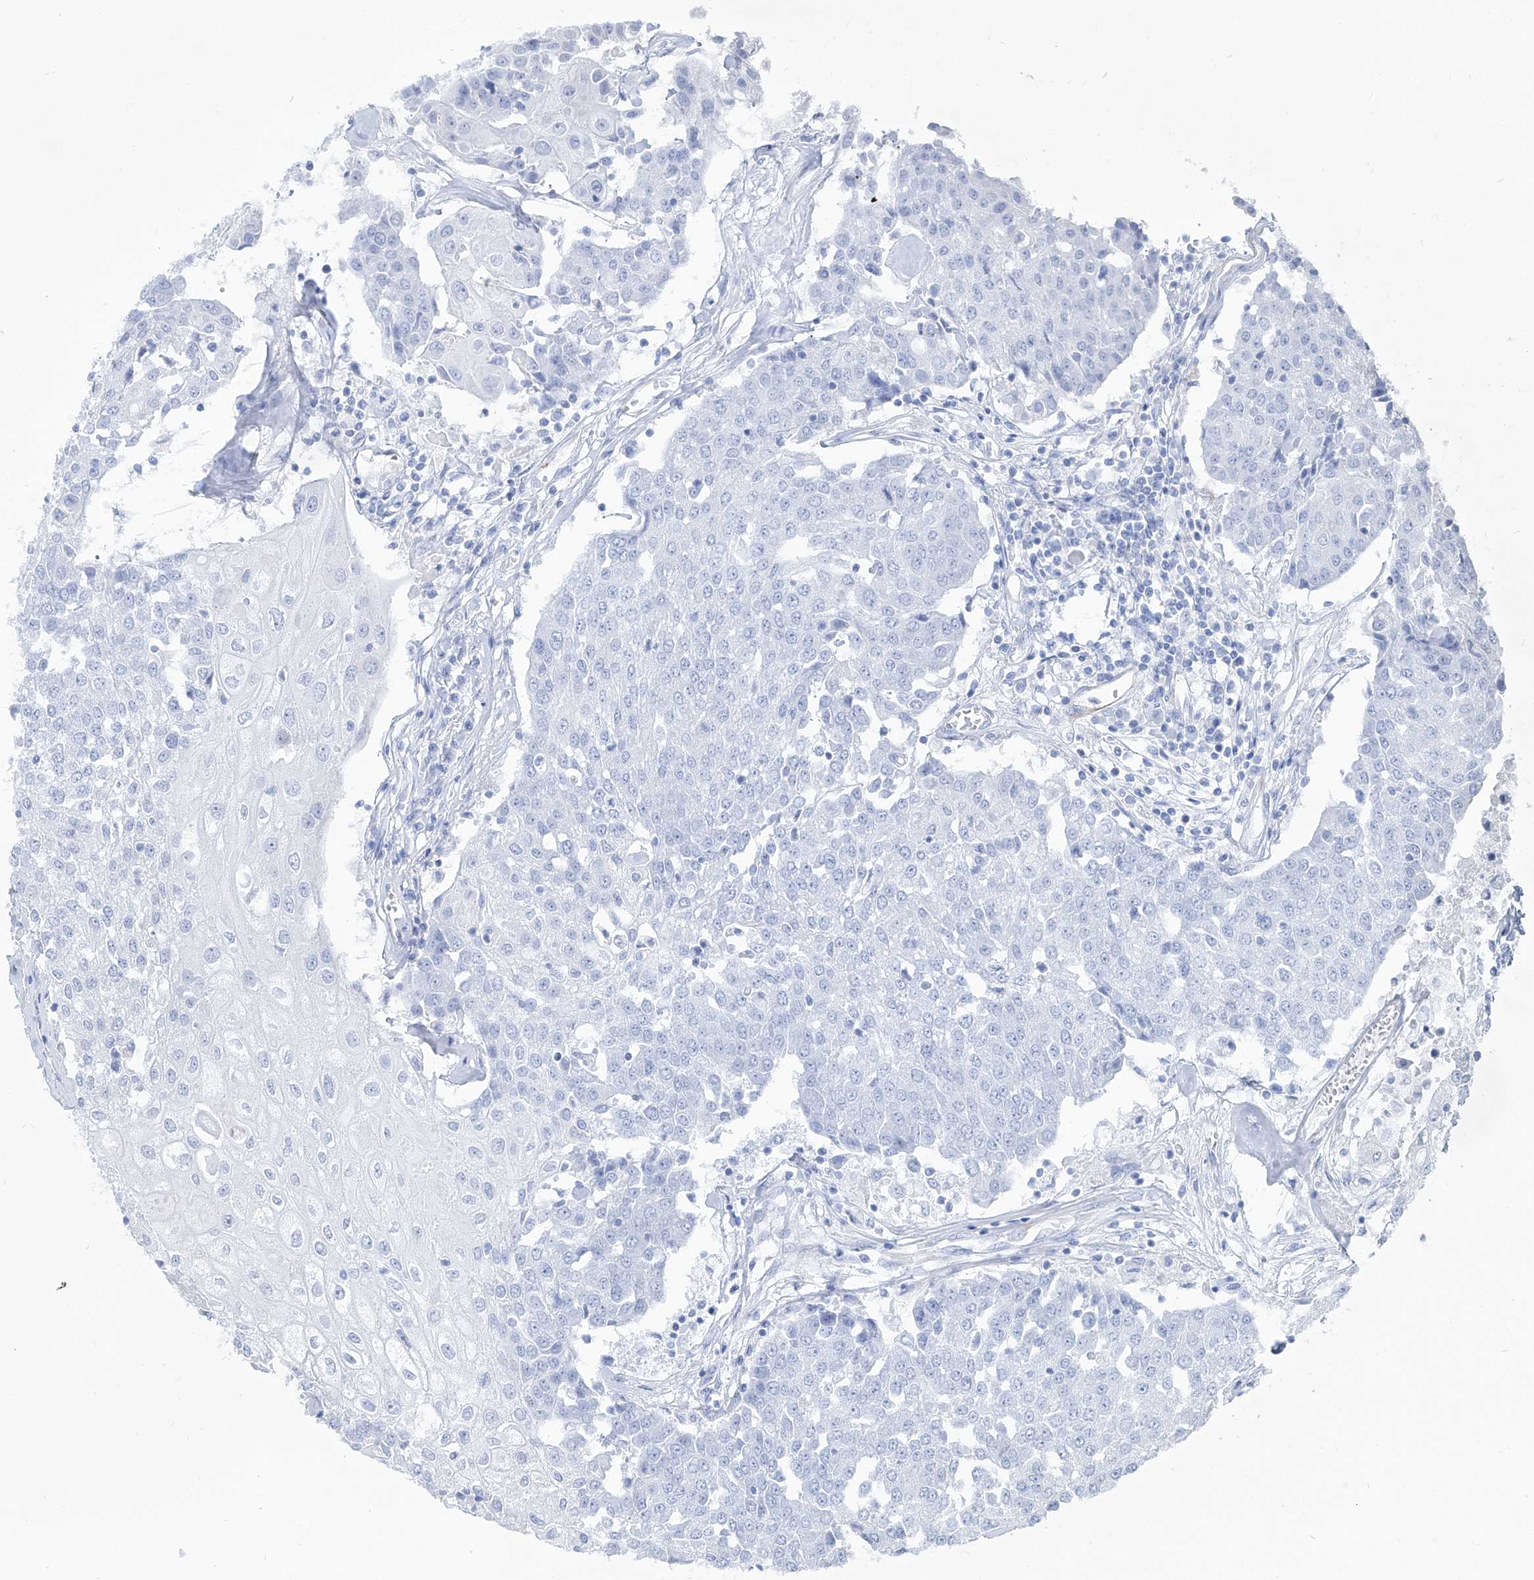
{"staining": {"intensity": "negative", "quantity": "none", "location": "none"}, "tissue": "urothelial cancer", "cell_type": "Tumor cells", "image_type": "cancer", "snomed": [{"axis": "morphology", "description": "Urothelial carcinoma, High grade"}, {"axis": "topography", "description": "Urinary bladder"}], "caption": "Immunohistochemical staining of human high-grade urothelial carcinoma displays no significant expression in tumor cells.", "gene": "ZBTB48", "patient": {"sex": "female", "age": 85}}